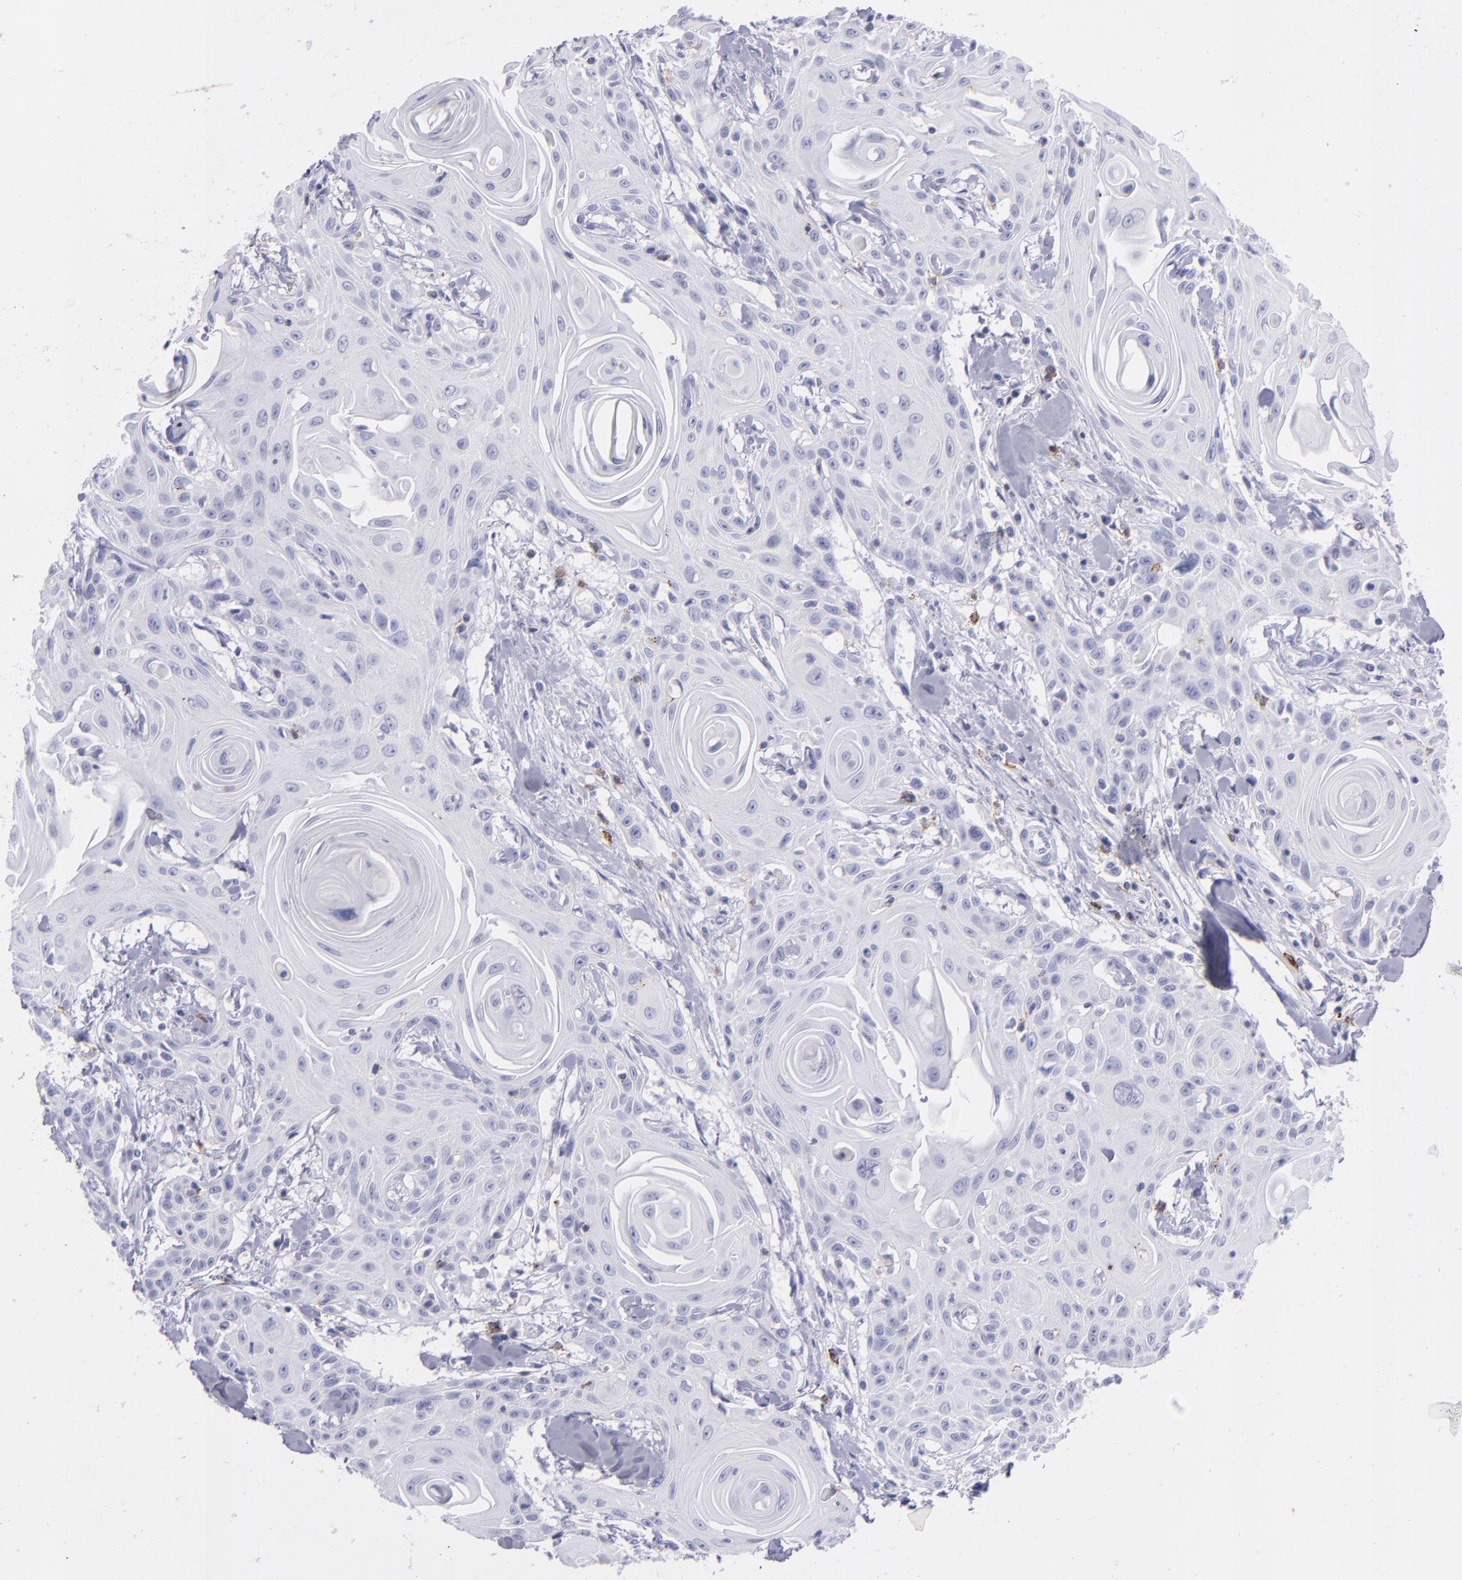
{"staining": {"intensity": "negative", "quantity": "none", "location": "none"}, "tissue": "head and neck cancer", "cell_type": "Tumor cells", "image_type": "cancer", "snomed": [{"axis": "morphology", "description": "Squamous cell carcinoma, NOS"}, {"axis": "morphology", "description": "Squamous cell carcinoma, metastatic, NOS"}, {"axis": "topography", "description": "Lymph node"}, {"axis": "topography", "description": "Salivary gland"}, {"axis": "topography", "description": "Head-Neck"}], "caption": "This is a histopathology image of IHC staining of metastatic squamous cell carcinoma (head and neck), which shows no staining in tumor cells.", "gene": "SELPLG", "patient": {"sex": "female", "age": 74}}